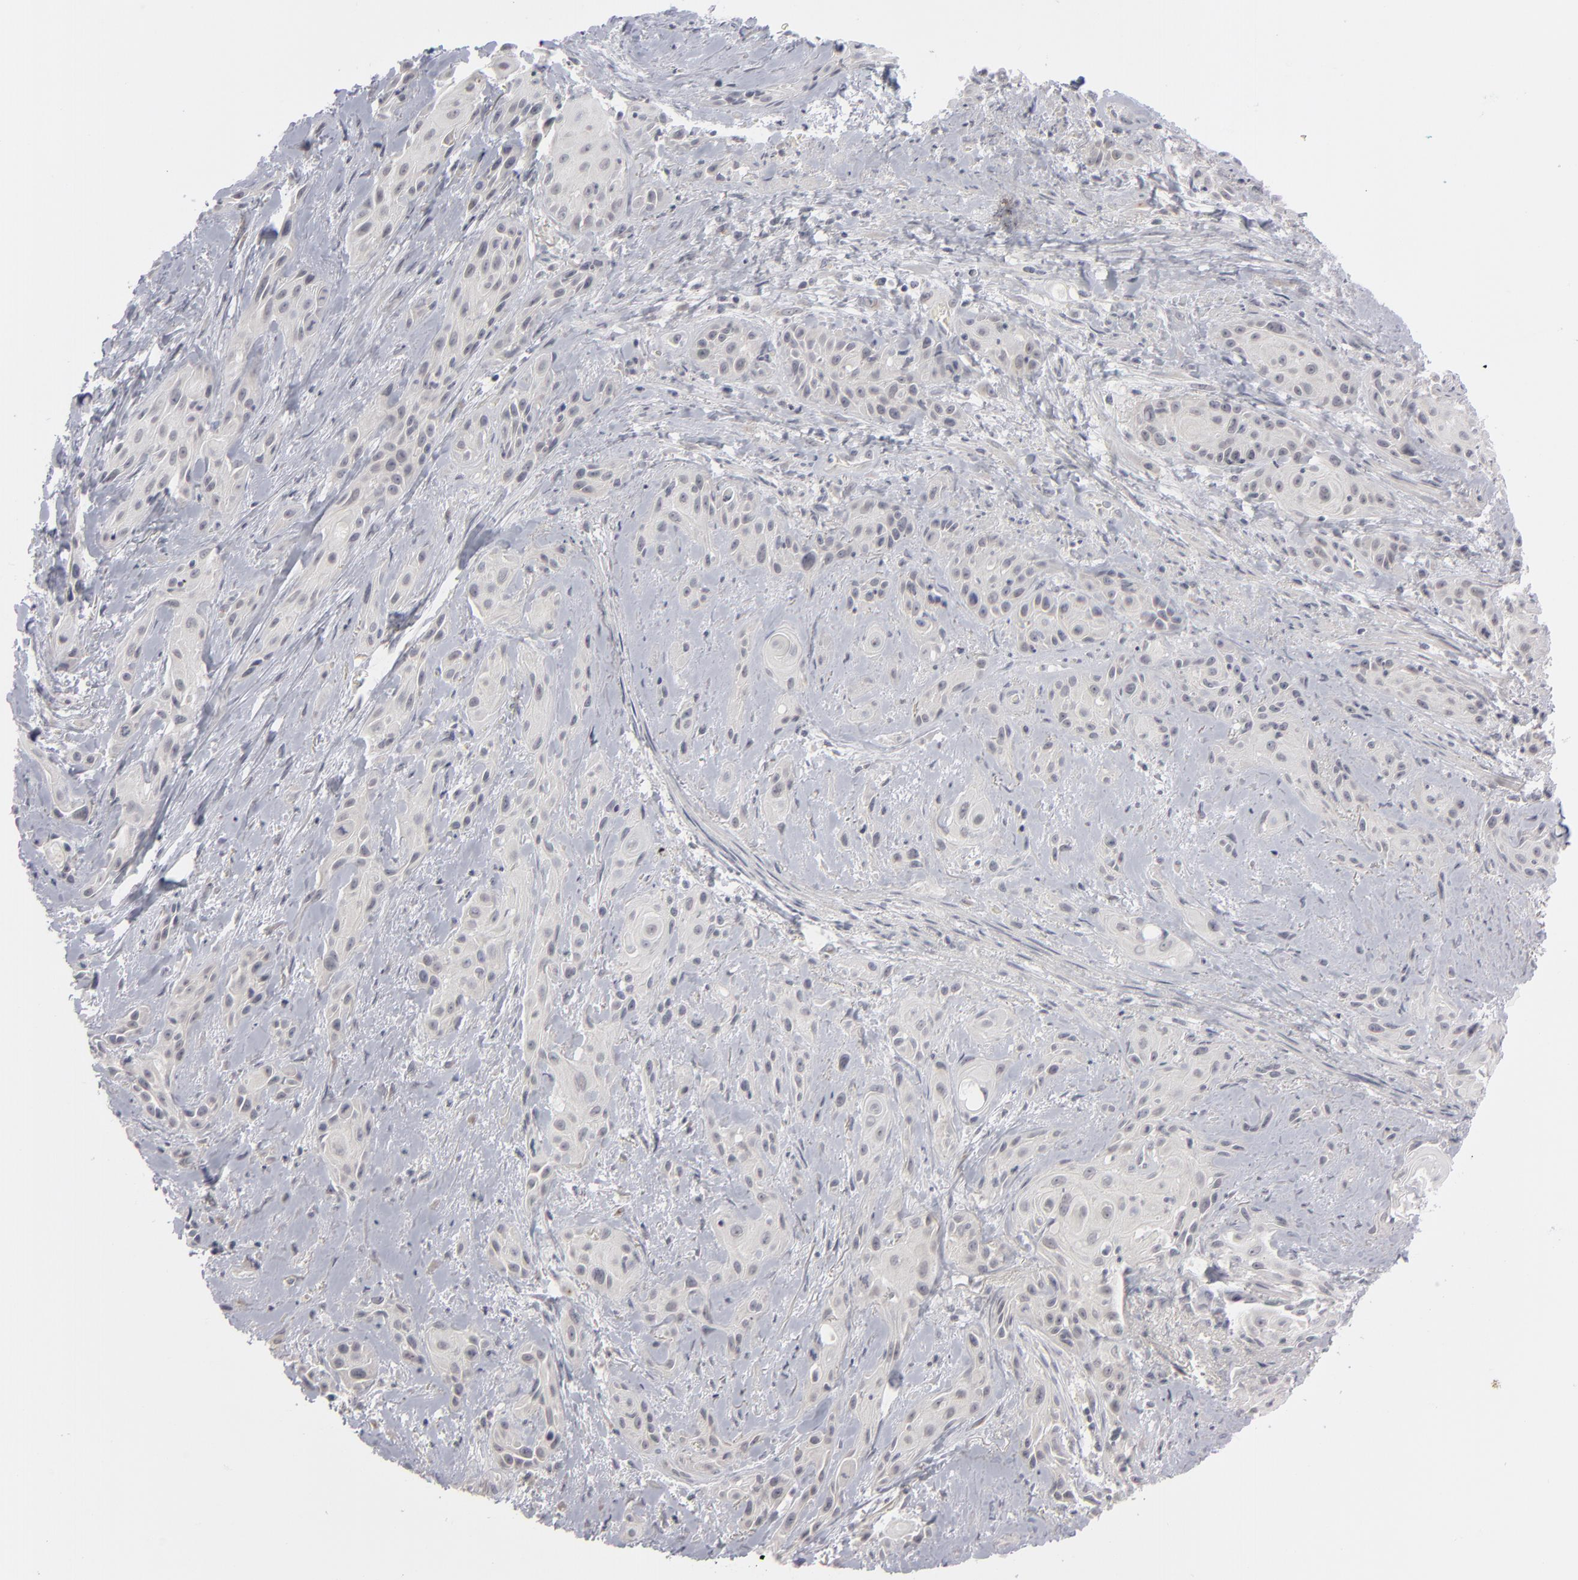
{"staining": {"intensity": "negative", "quantity": "none", "location": "none"}, "tissue": "skin cancer", "cell_type": "Tumor cells", "image_type": "cancer", "snomed": [{"axis": "morphology", "description": "Squamous cell carcinoma, NOS"}, {"axis": "topography", "description": "Skin"}, {"axis": "topography", "description": "Anal"}], "caption": "Tumor cells show no significant protein staining in skin cancer (squamous cell carcinoma).", "gene": "KIAA1210", "patient": {"sex": "male", "age": 64}}